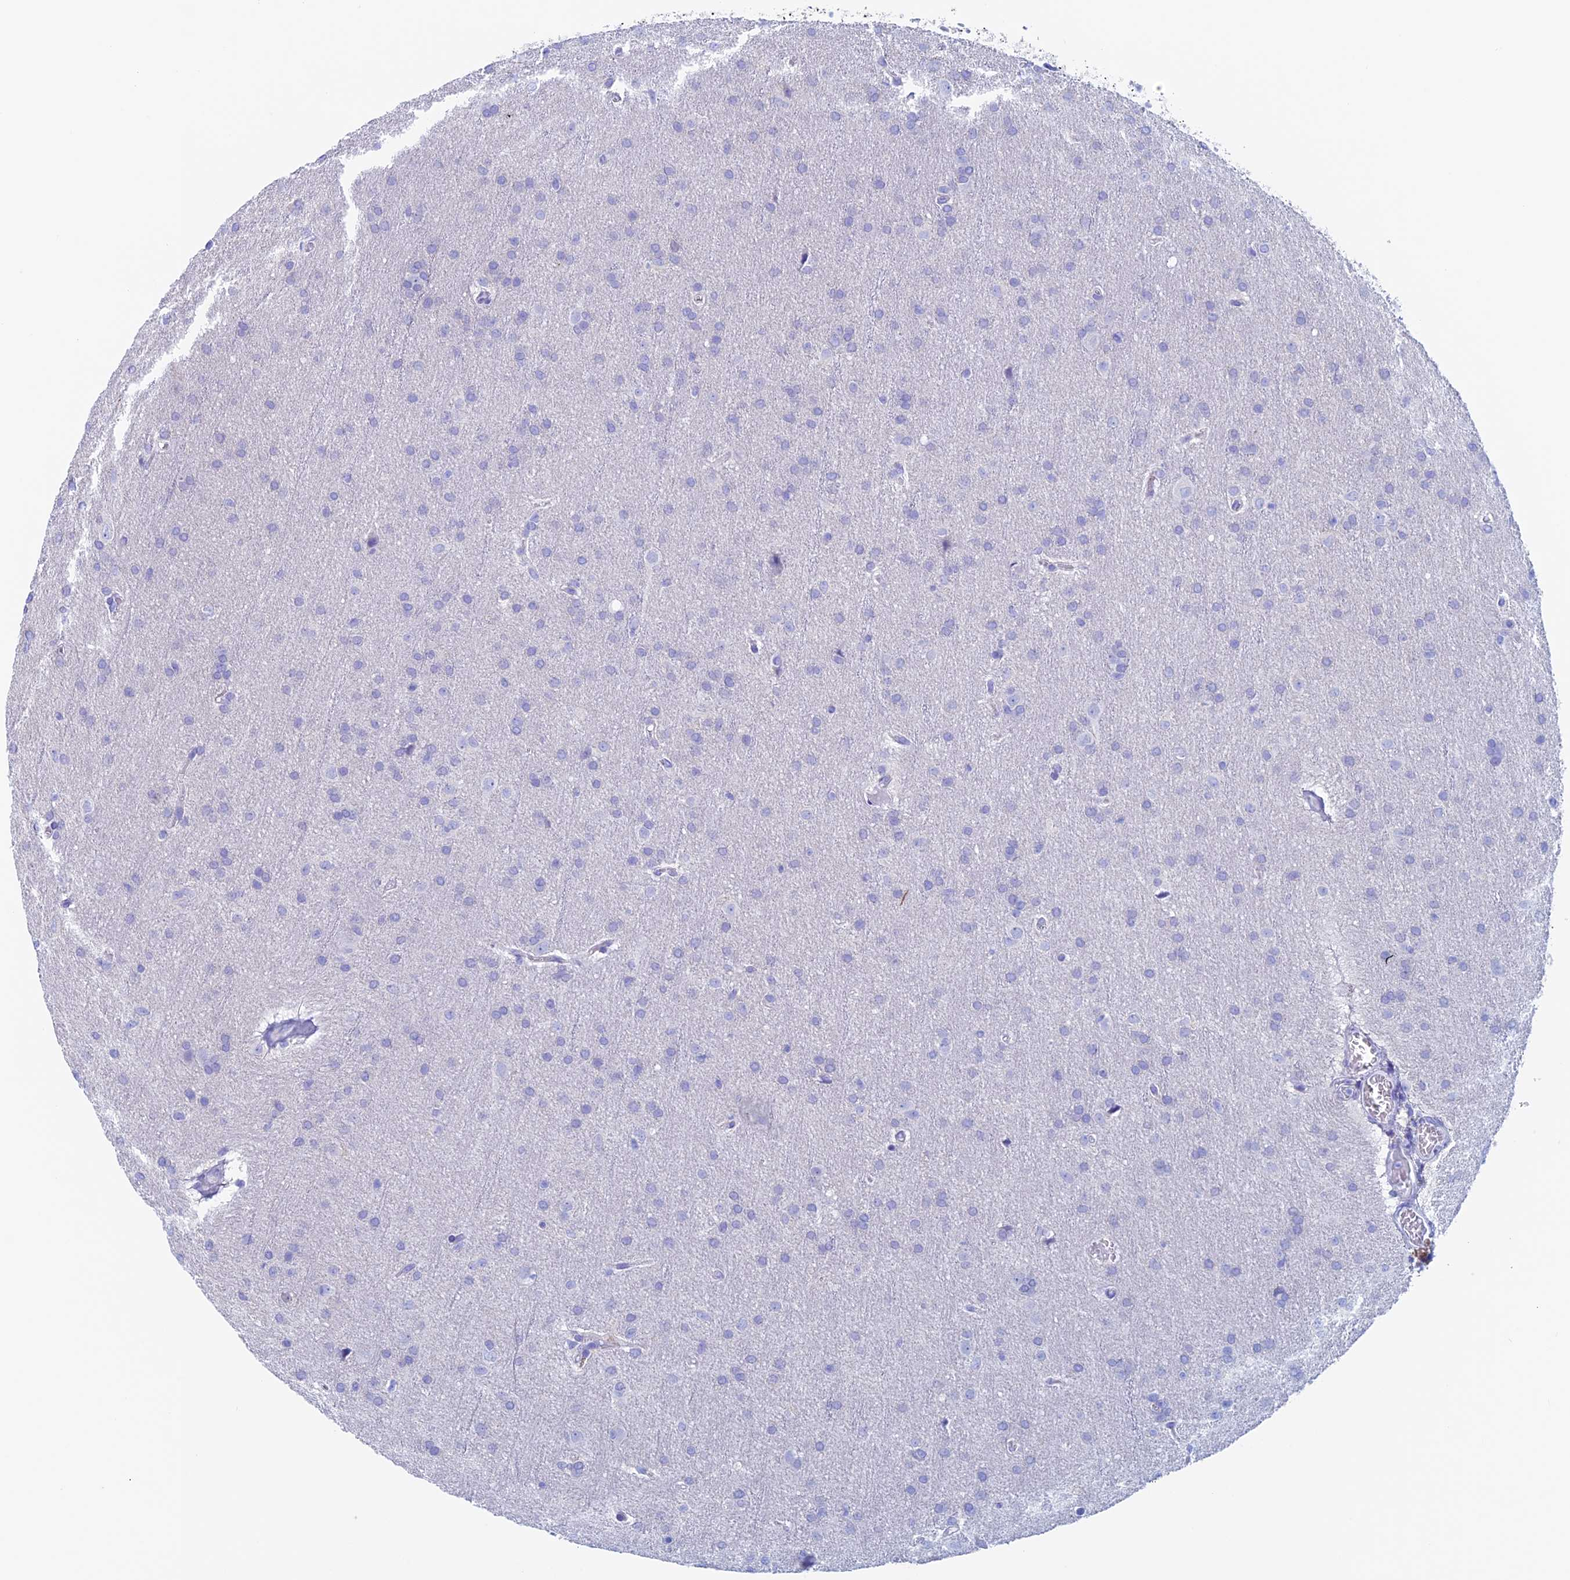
{"staining": {"intensity": "negative", "quantity": "none", "location": "none"}, "tissue": "glioma", "cell_type": "Tumor cells", "image_type": "cancer", "snomed": [{"axis": "morphology", "description": "Glioma, malignant, Low grade"}, {"axis": "topography", "description": "Brain"}], "caption": "High power microscopy histopathology image of an immunohistochemistry (IHC) micrograph of malignant glioma (low-grade), revealing no significant staining in tumor cells.", "gene": "PSMC3IP", "patient": {"sex": "female", "age": 32}}